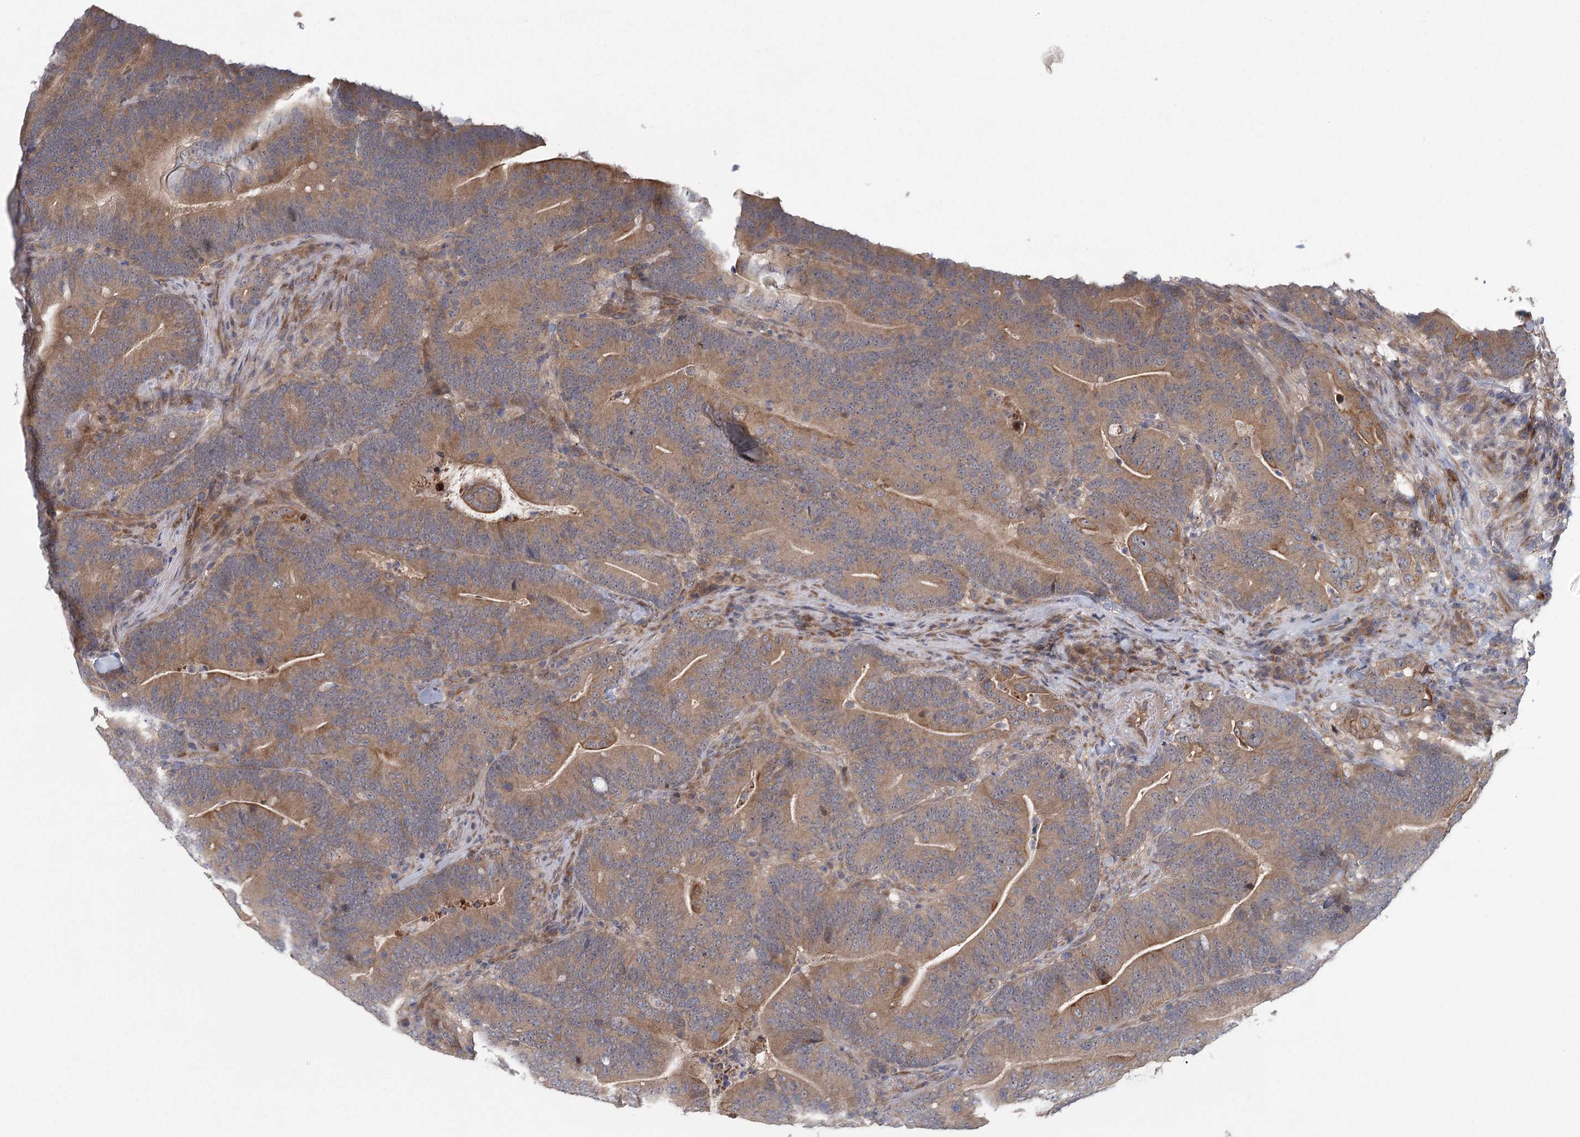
{"staining": {"intensity": "moderate", "quantity": ">75%", "location": "cytoplasmic/membranous"}, "tissue": "colorectal cancer", "cell_type": "Tumor cells", "image_type": "cancer", "snomed": [{"axis": "morphology", "description": "Adenocarcinoma, NOS"}, {"axis": "topography", "description": "Colon"}], "caption": "Moderate cytoplasmic/membranous staining is present in about >75% of tumor cells in colorectal cancer (adenocarcinoma). (Stains: DAB in brown, nuclei in blue, Microscopy: brightfield microscopy at high magnification).", "gene": "LRRC14B", "patient": {"sex": "female", "age": 66}}